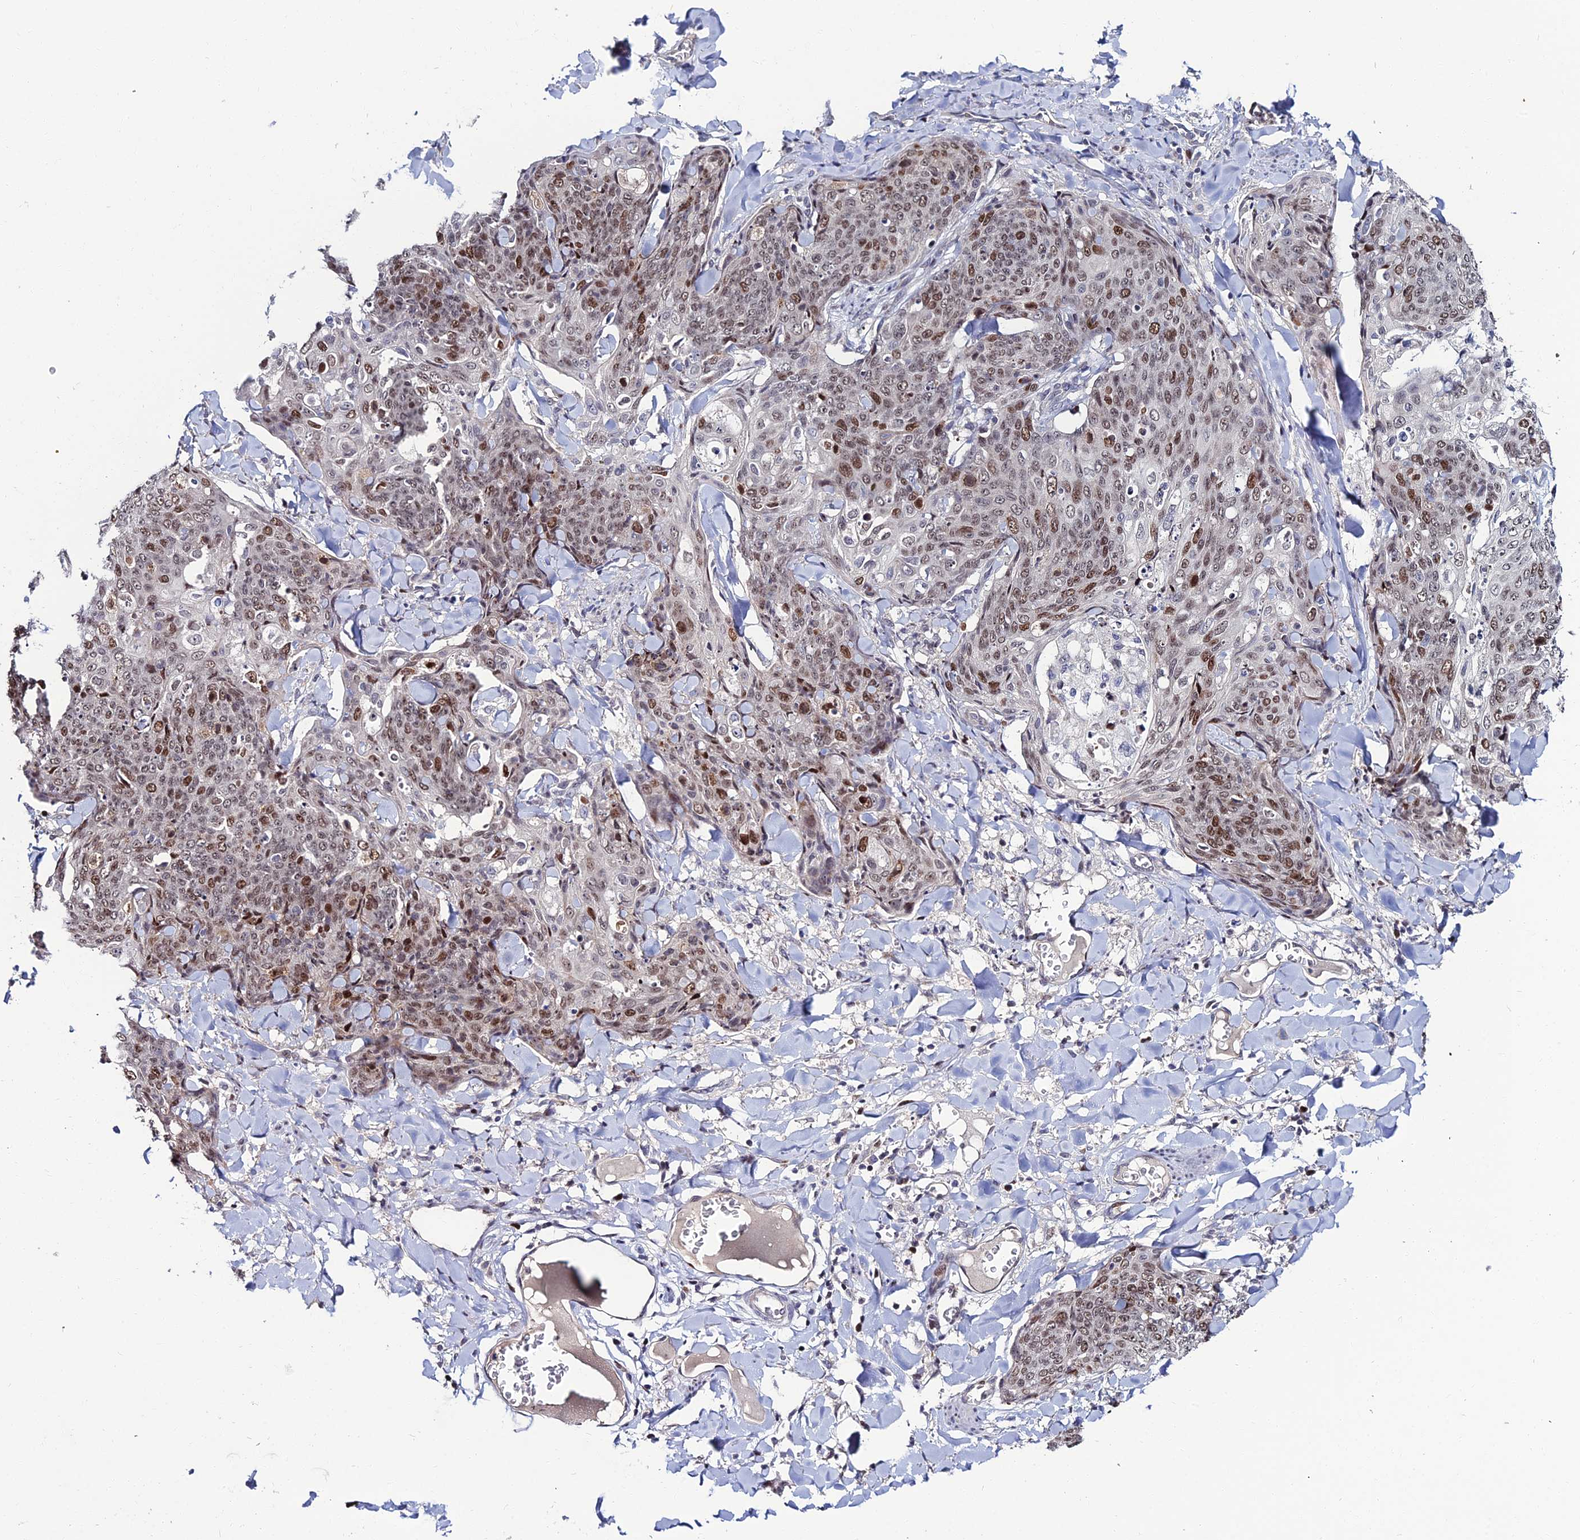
{"staining": {"intensity": "moderate", "quantity": "25%-75%", "location": "nuclear"}, "tissue": "skin cancer", "cell_type": "Tumor cells", "image_type": "cancer", "snomed": [{"axis": "morphology", "description": "Squamous cell carcinoma, NOS"}, {"axis": "topography", "description": "Skin"}, {"axis": "topography", "description": "Vulva"}], "caption": "Squamous cell carcinoma (skin) stained for a protein (brown) shows moderate nuclear positive positivity in about 25%-75% of tumor cells.", "gene": "TAF9B", "patient": {"sex": "female", "age": 85}}